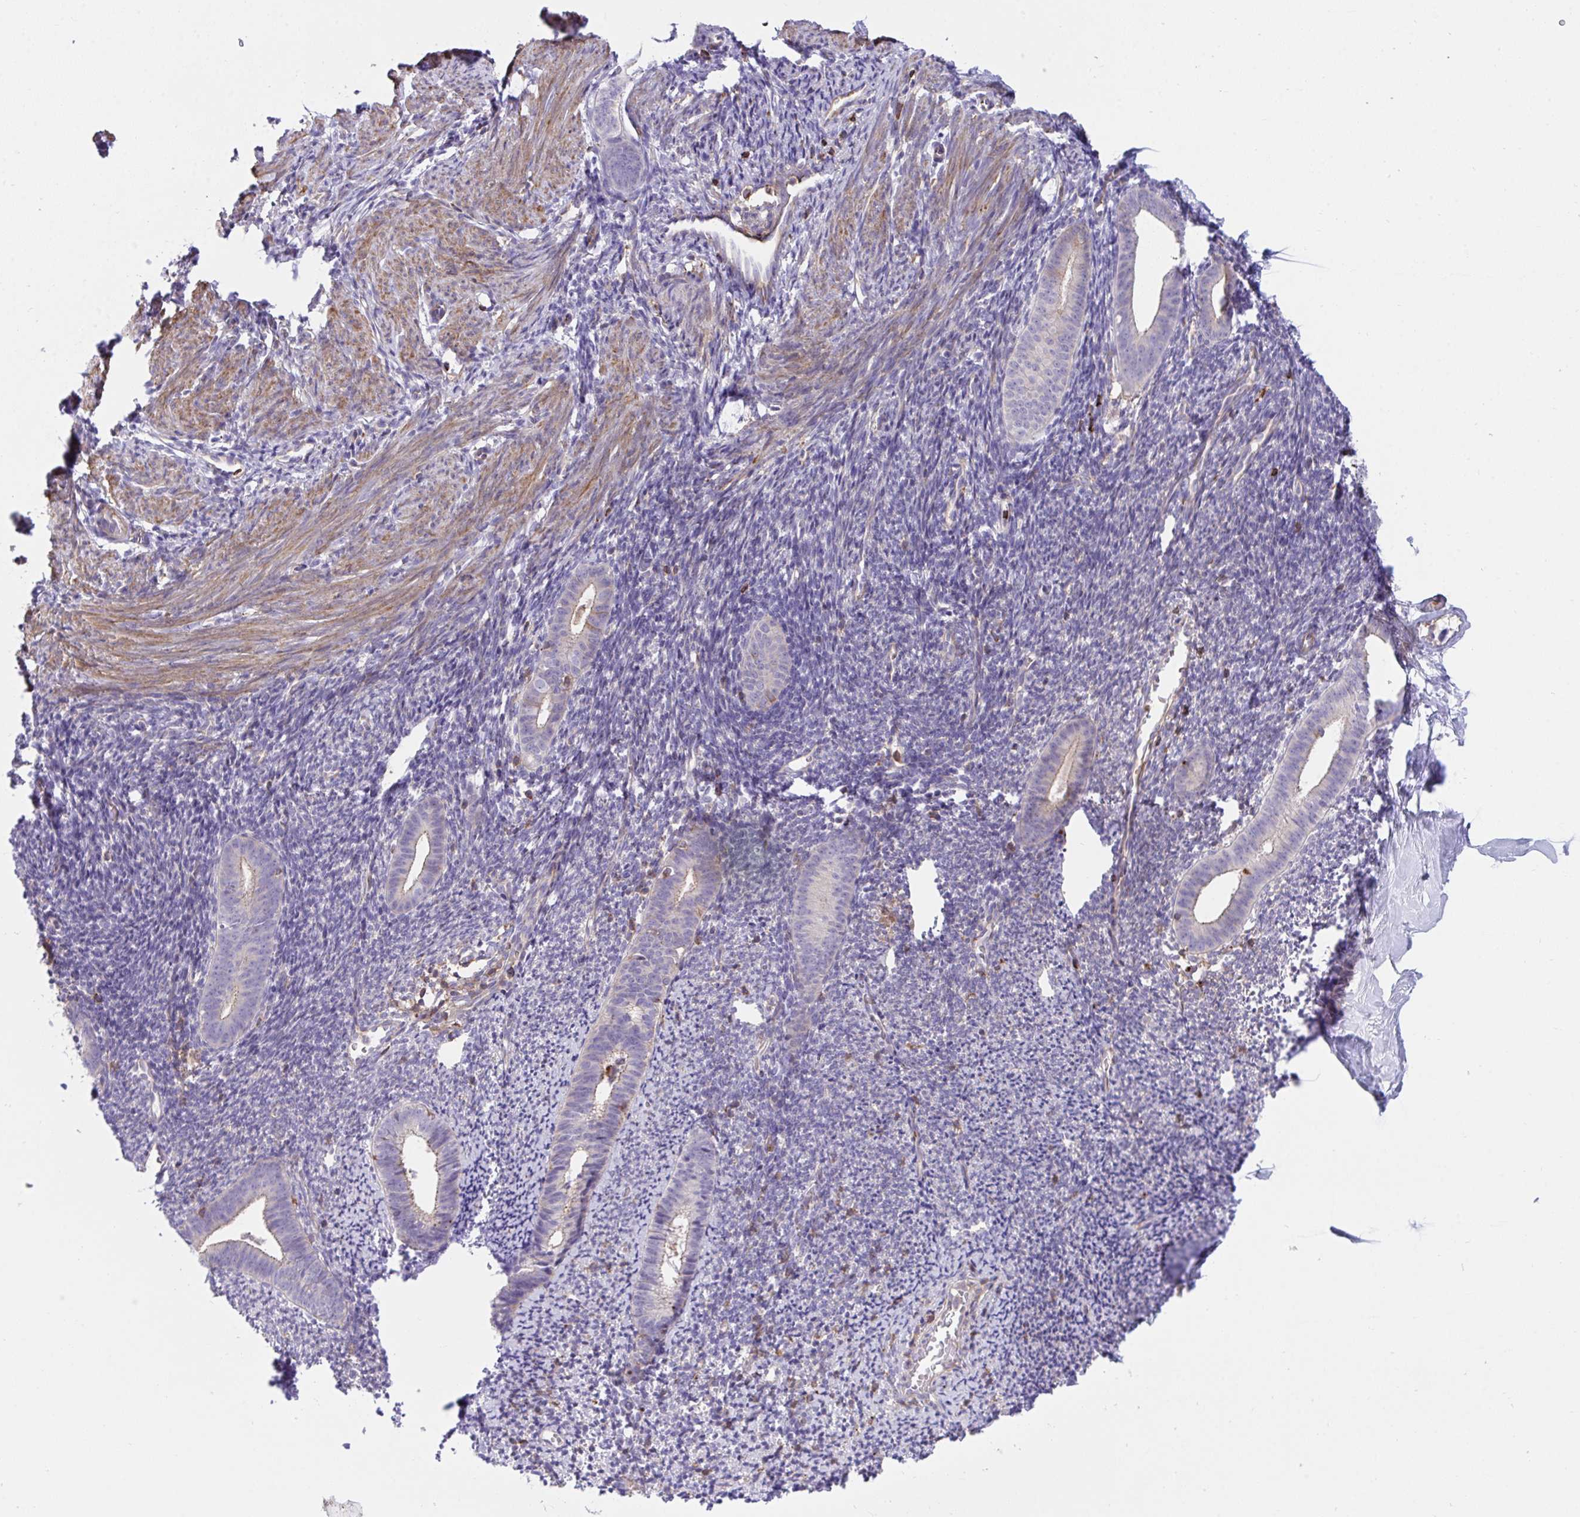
{"staining": {"intensity": "negative", "quantity": "none", "location": "none"}, "tissue": "endometrium", "cell_type": "Cells in endometrial stroma", "image_type": "normal", "snomed": [{"axis": "morphology", "description": "Normal tissue, NOS"}, {"axis": "topography", "description": "Endometrium"}], "caption": "A micrograph of endometrium stained for a protein reveals no brown staining in cells in endometrial stroma.", "gene": "PPIH", "patient": {"sex": "female", "age": 39}}